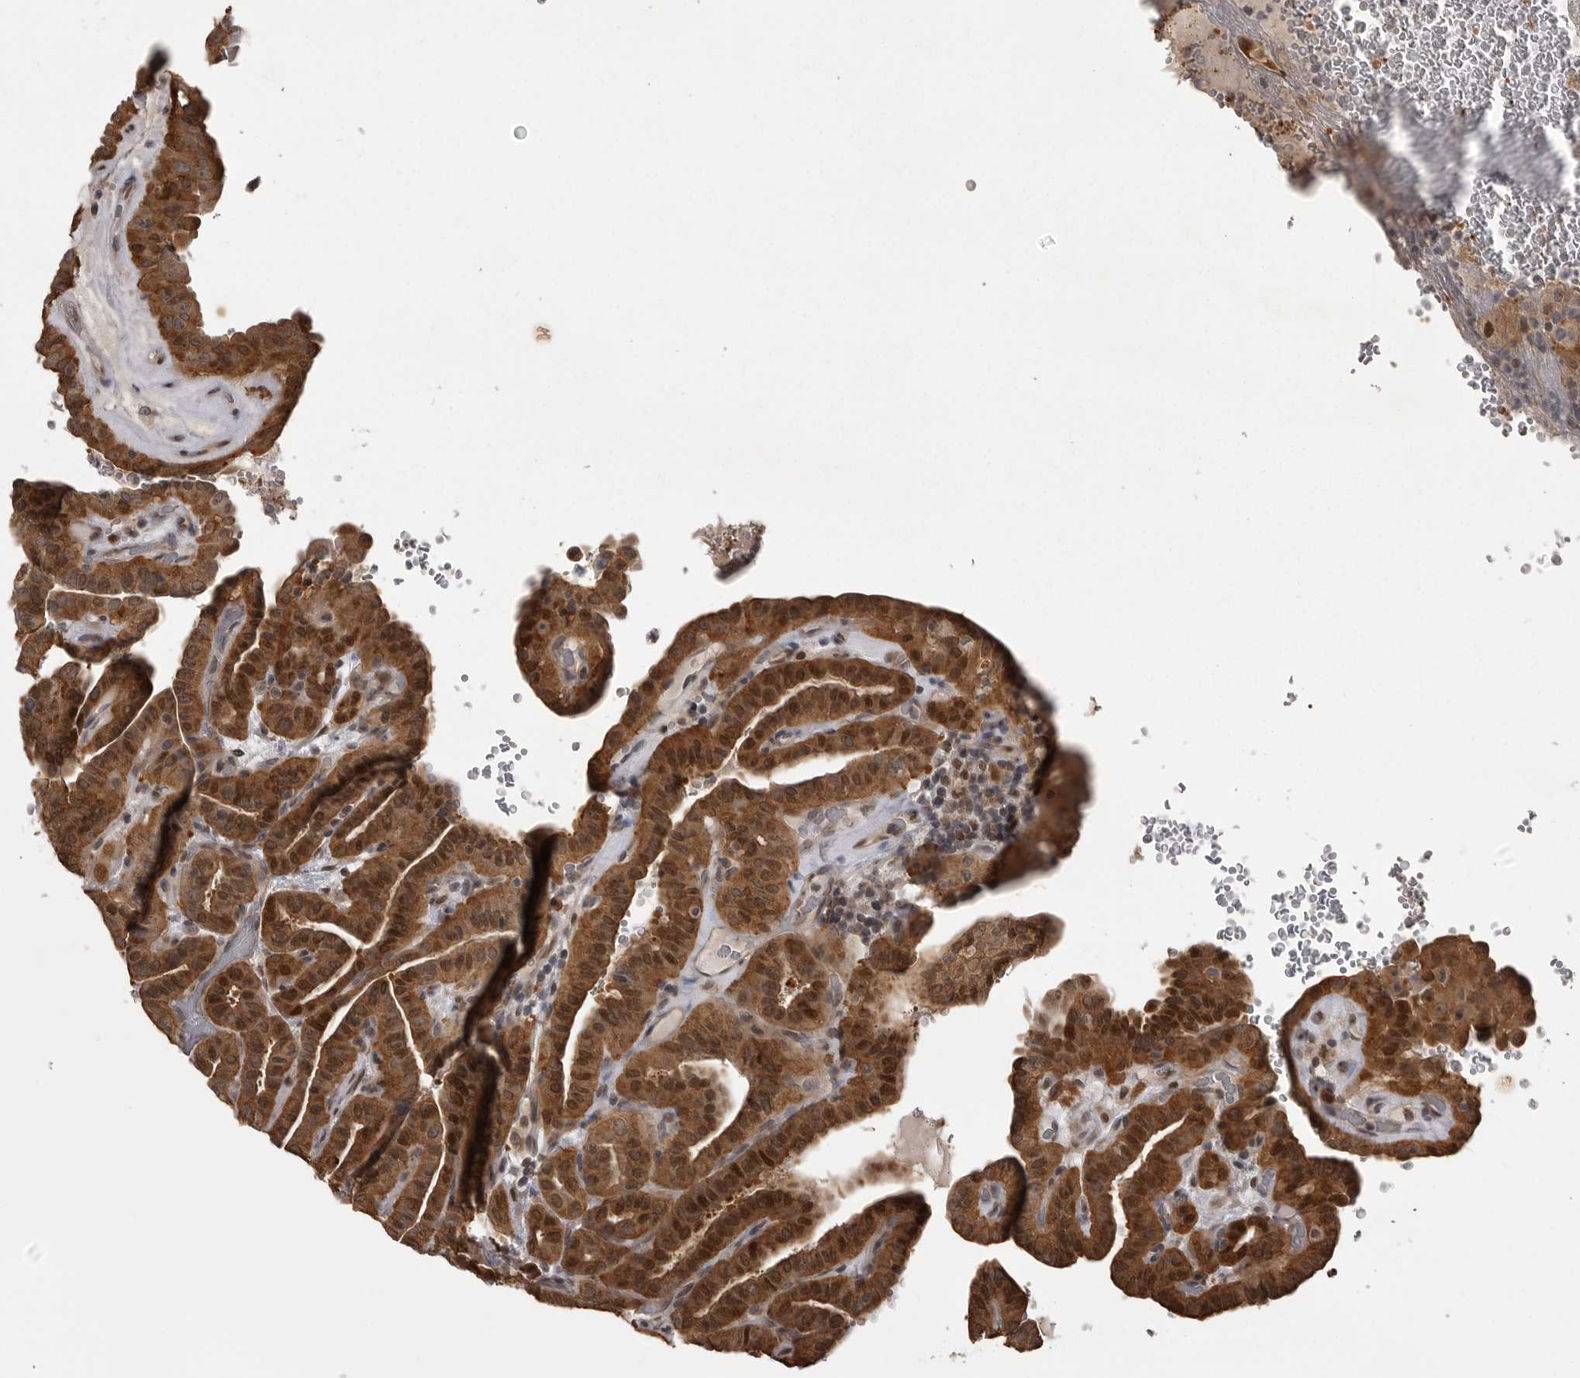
{"staining": {"intensity": "strong", "quantity": ">75%", "location": "cytoplasmic/membranous,nuclear"}, "tissue": "thyroid cancer", "cell_type": "Tumor cells", "image_type": "cancer", "snomed": [{"axis": "morphology", "description": "Papillary adenocarcinoma, NOS"}, {"axis": "topography", "description": "Thyroid gland"}], "caption": "Immunohistochemistry image of thyroid cancer stained for a protein (brown), which displays high levels of strong cytoplasmic/membranous and nuclear staining in approximately >75% of tumor cells.", "gene": "SNX16", "patient": {"sex": "male", "age": 77}}